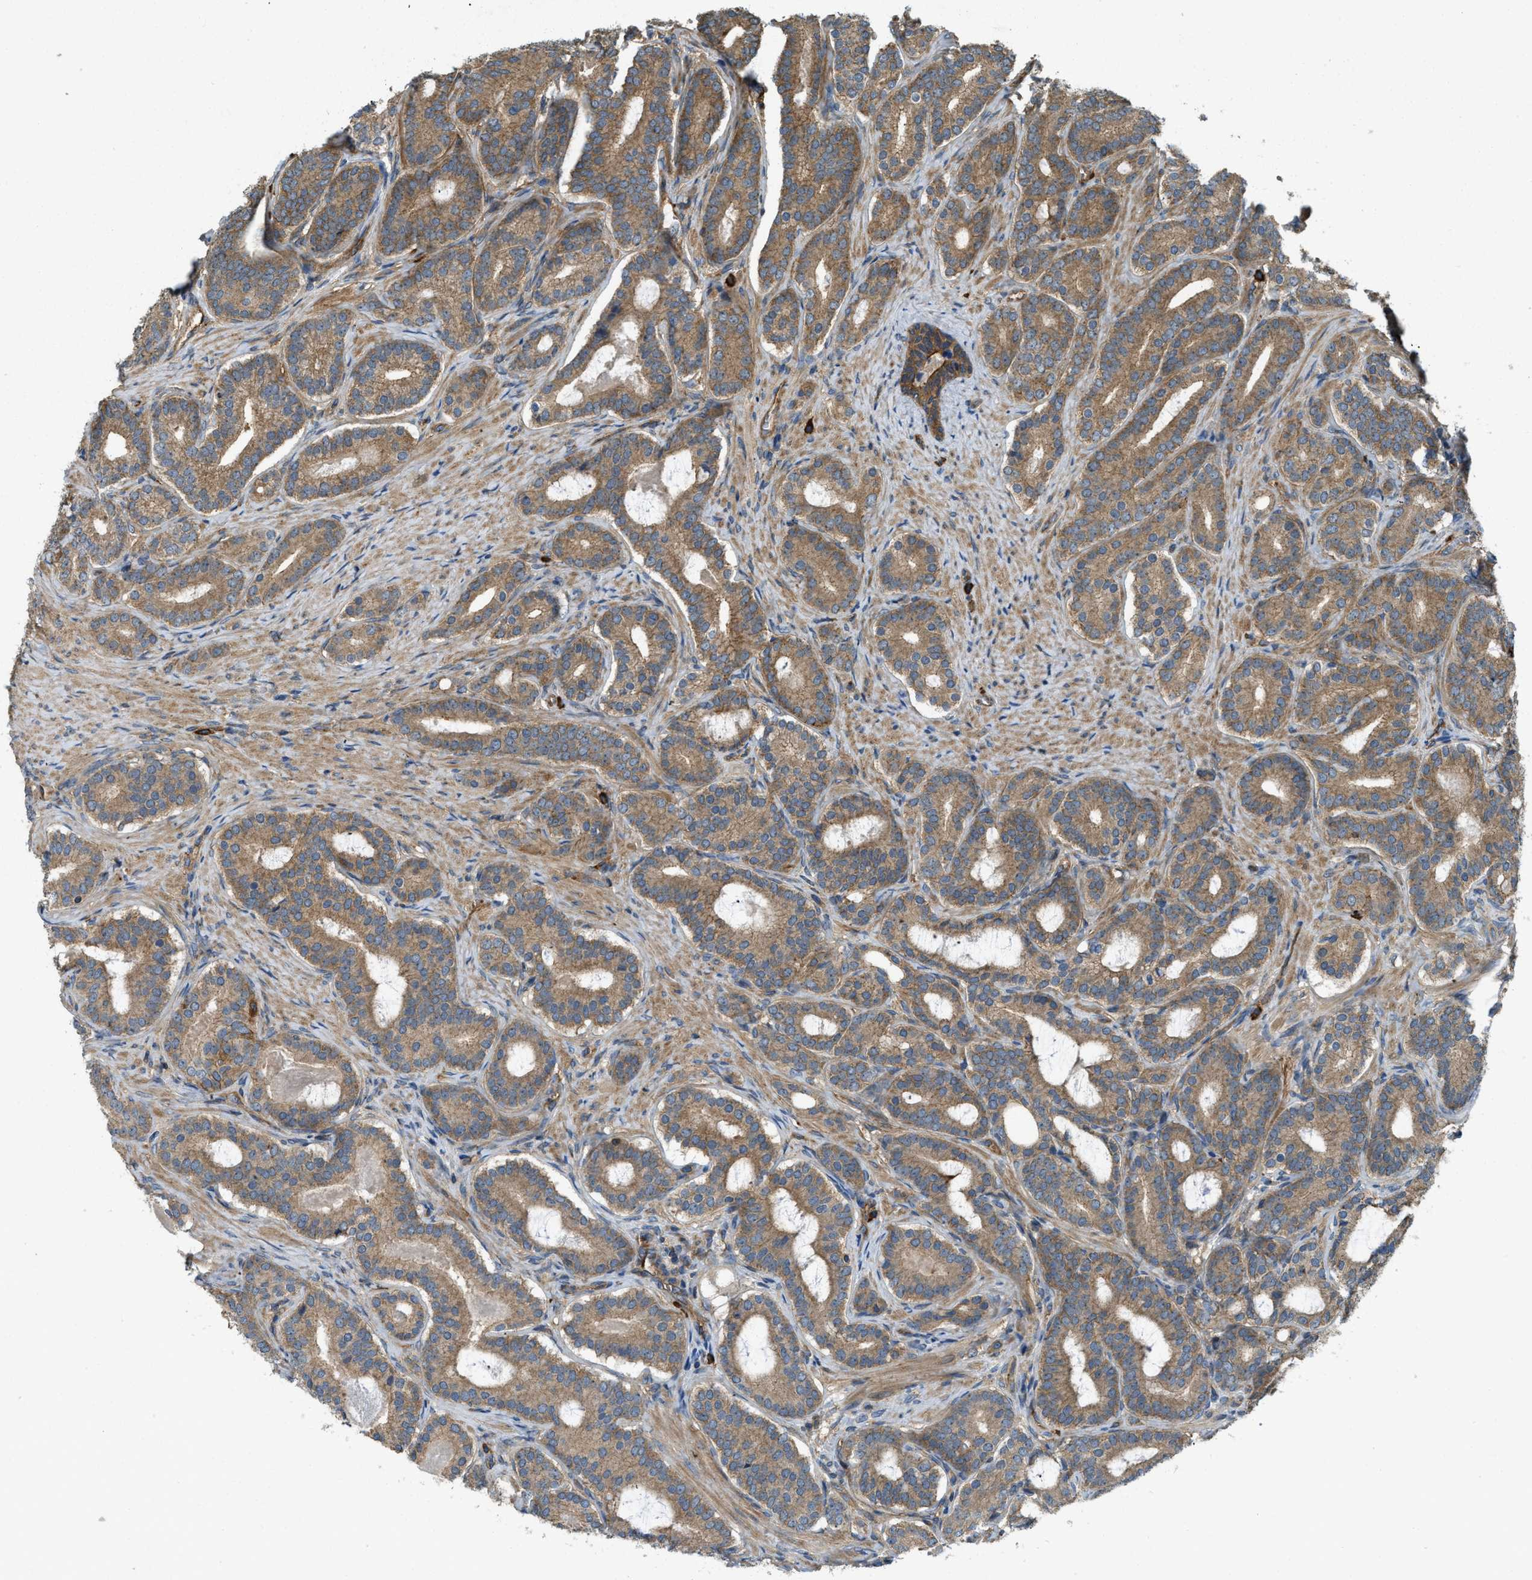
{"staining": {"intensity": "moderate", "quantity": ">75%", "location": "cytoplasmic/membranous"}, "tissue": "prostate cancer", "cell_type": "Tumor cells", "image_type": "cancer", "snomed": [{"axis": "morphology", "description": "Adenocarcinoma, High grade"}, {"axis": "topography", "description": "Prostate"}], "caption": "A brown stain shows moderate cytoplasmic/membranous expression of a protein in human prostate high-grade adenocarcinoma tumor cells.", "gene": "BAG4", "patient": {"sex": "male", "age": 60}}